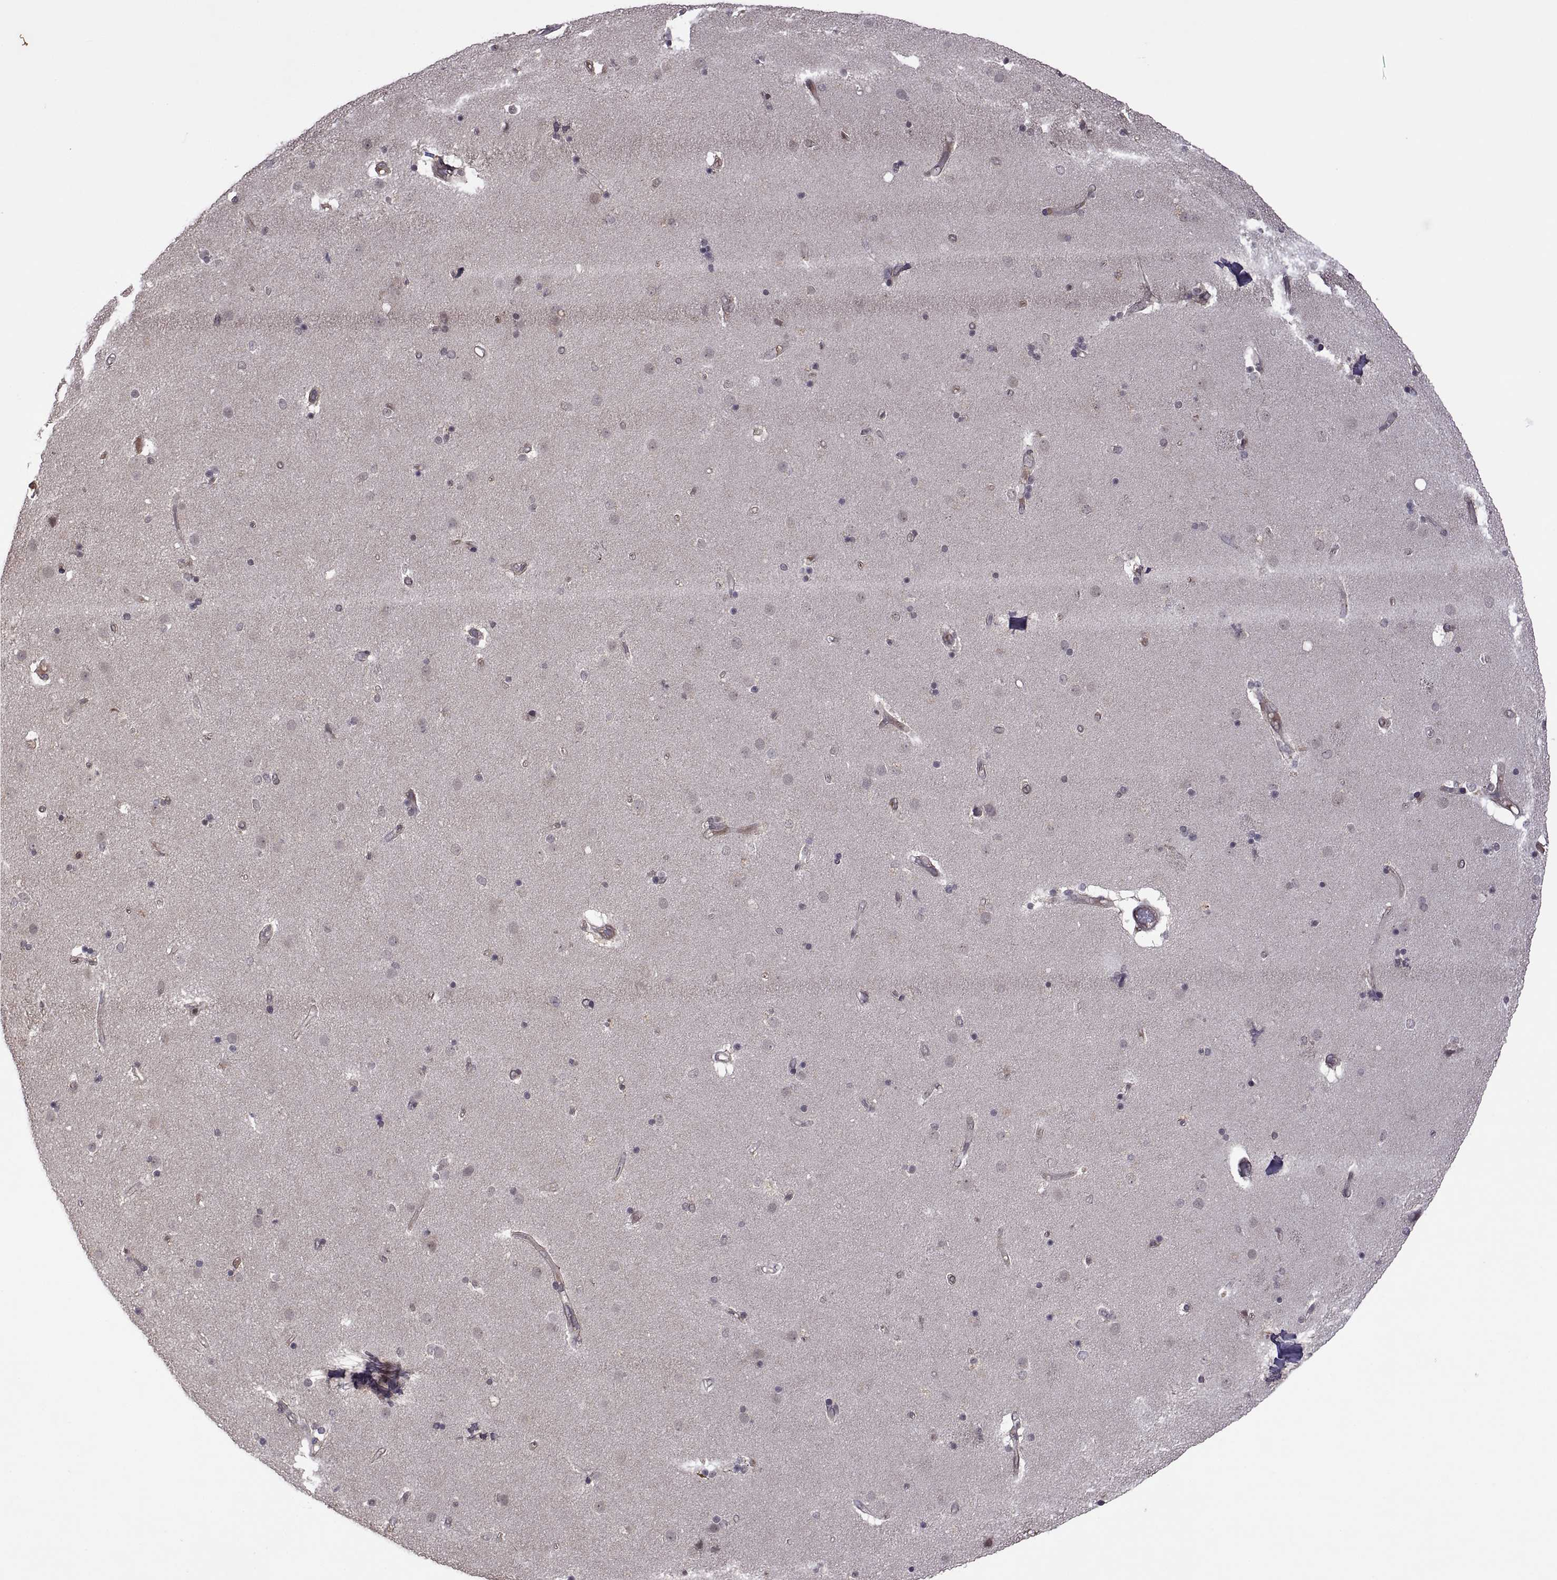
{"staining": {"intensity": "negative", "quantity": "none", "location": "none"}, "tissue": "caudate", "cell_type": "Glial cells", "image_type": "normal", "snomed": [{"axis": "morphology", "description": "Normal tissue, NOS"}, {"axis": "topography", "description": "Lateral ventricle wall"}], "caption": "Glial cells are negative for protein expression in benign human caudate. Nuclei are stained in blue.", "gene": "LAMA1", "patient": {"sex": "female", "age": 71}}